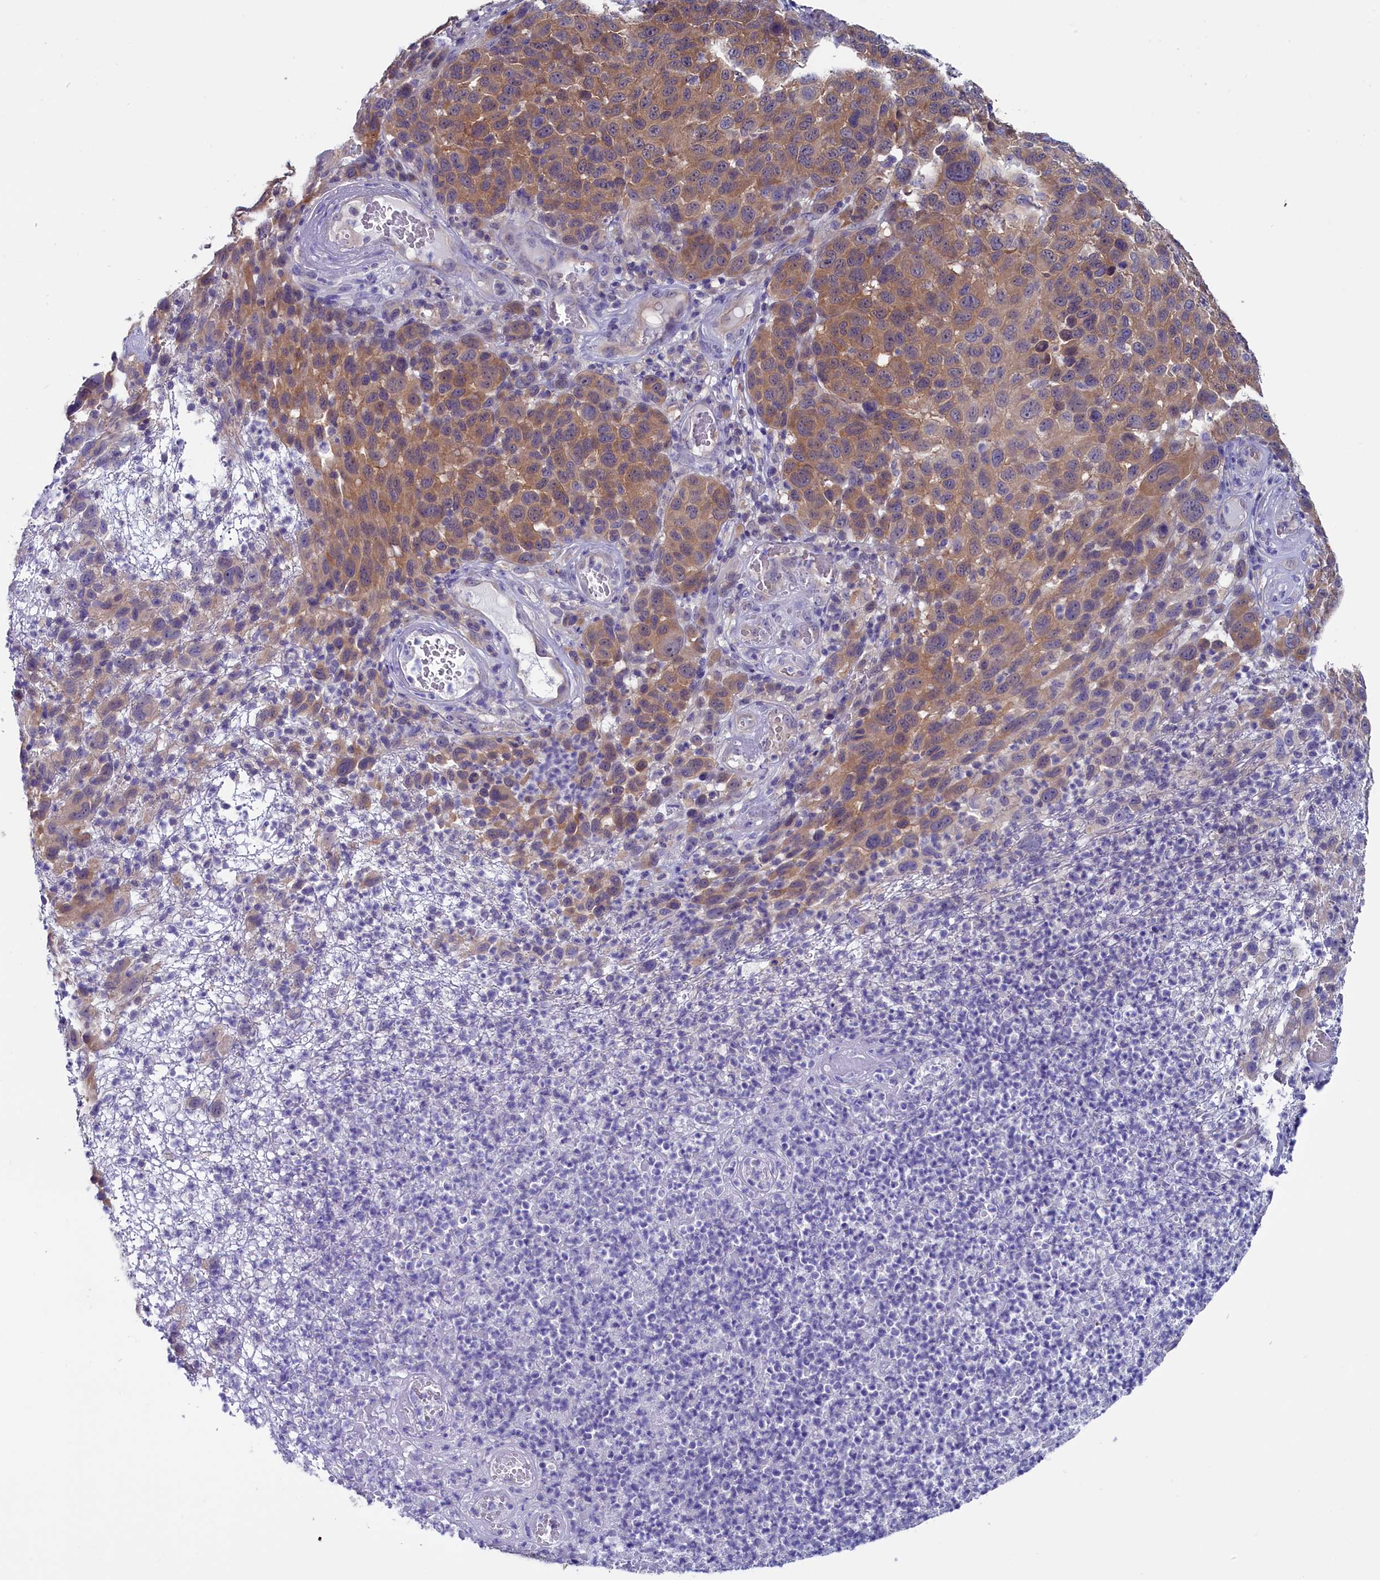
{"staining": {"intensity": "moderate", "quantity": "25%-75%", "location": "cytoplasmic/membranous"}, "tissue": "melanoma", "cell_type": "Tumor cells", "image_type": "cancer", "snomed": [{"axis": "morphology", "description": "Malignant melanoma, NOS"}, {"axis": "topography", "description": "Skin"}], "caption": "A brown stain highlights moderate cytoplasmic/membranous staining of a protein in human melanoma tumor cells.", "gene": "CIAPIN1", "patient": {"sex": "male", "age": 49}}